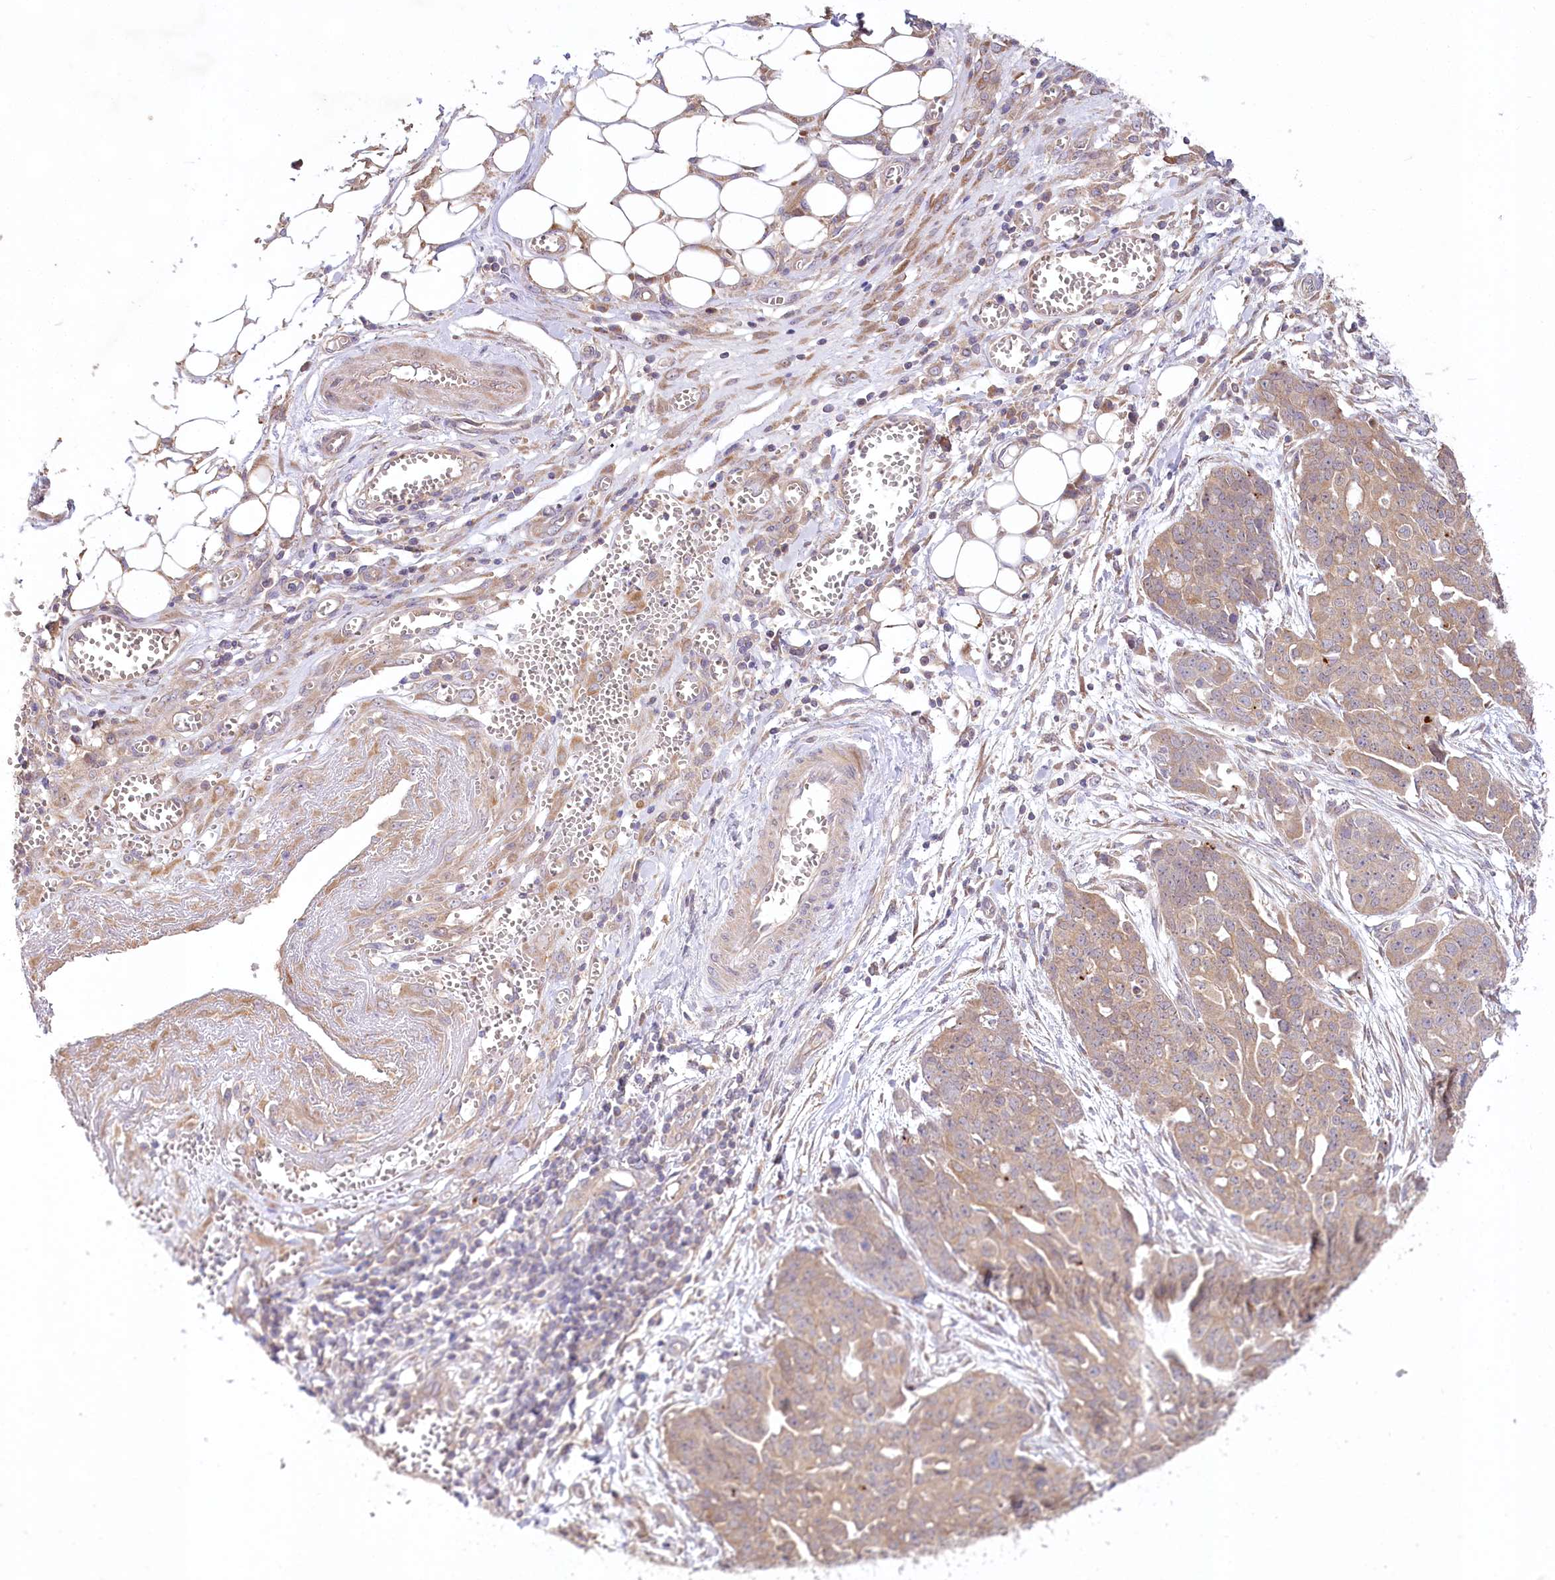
{"staining": {"intensity": "moderate", "quantity": ">75%", "location": "cytoplasmic/membranous"}, "tissue": "ovarian cancer", "cell_type": "Tumor cells", "image_type": "cancer", "snomed": [{"axis": "morphology", "description": "Cystadenocarcinoma, serous, NOS"}, {"axis": "topography", "description": "Soft tissue"}, {"axis": "topography", "description": "Ovary"}], "caption": "Immunohistochemistry staining of serous cystadenocarcinoma (ovarian), which reveals medium levels of moderate cytoplasmic/membranous staining in approximately >75% of tumor cells indicating moderate cytoplasmic/membranous protein expression. The staining was performed using DAB (3,3'-diaminobenzidine) (brown) for protein detection and nuclei were counterstained in hematoxylin (blue).", "gene": "PYROXD1", "patient": {"sex": "female", "age": 57}}